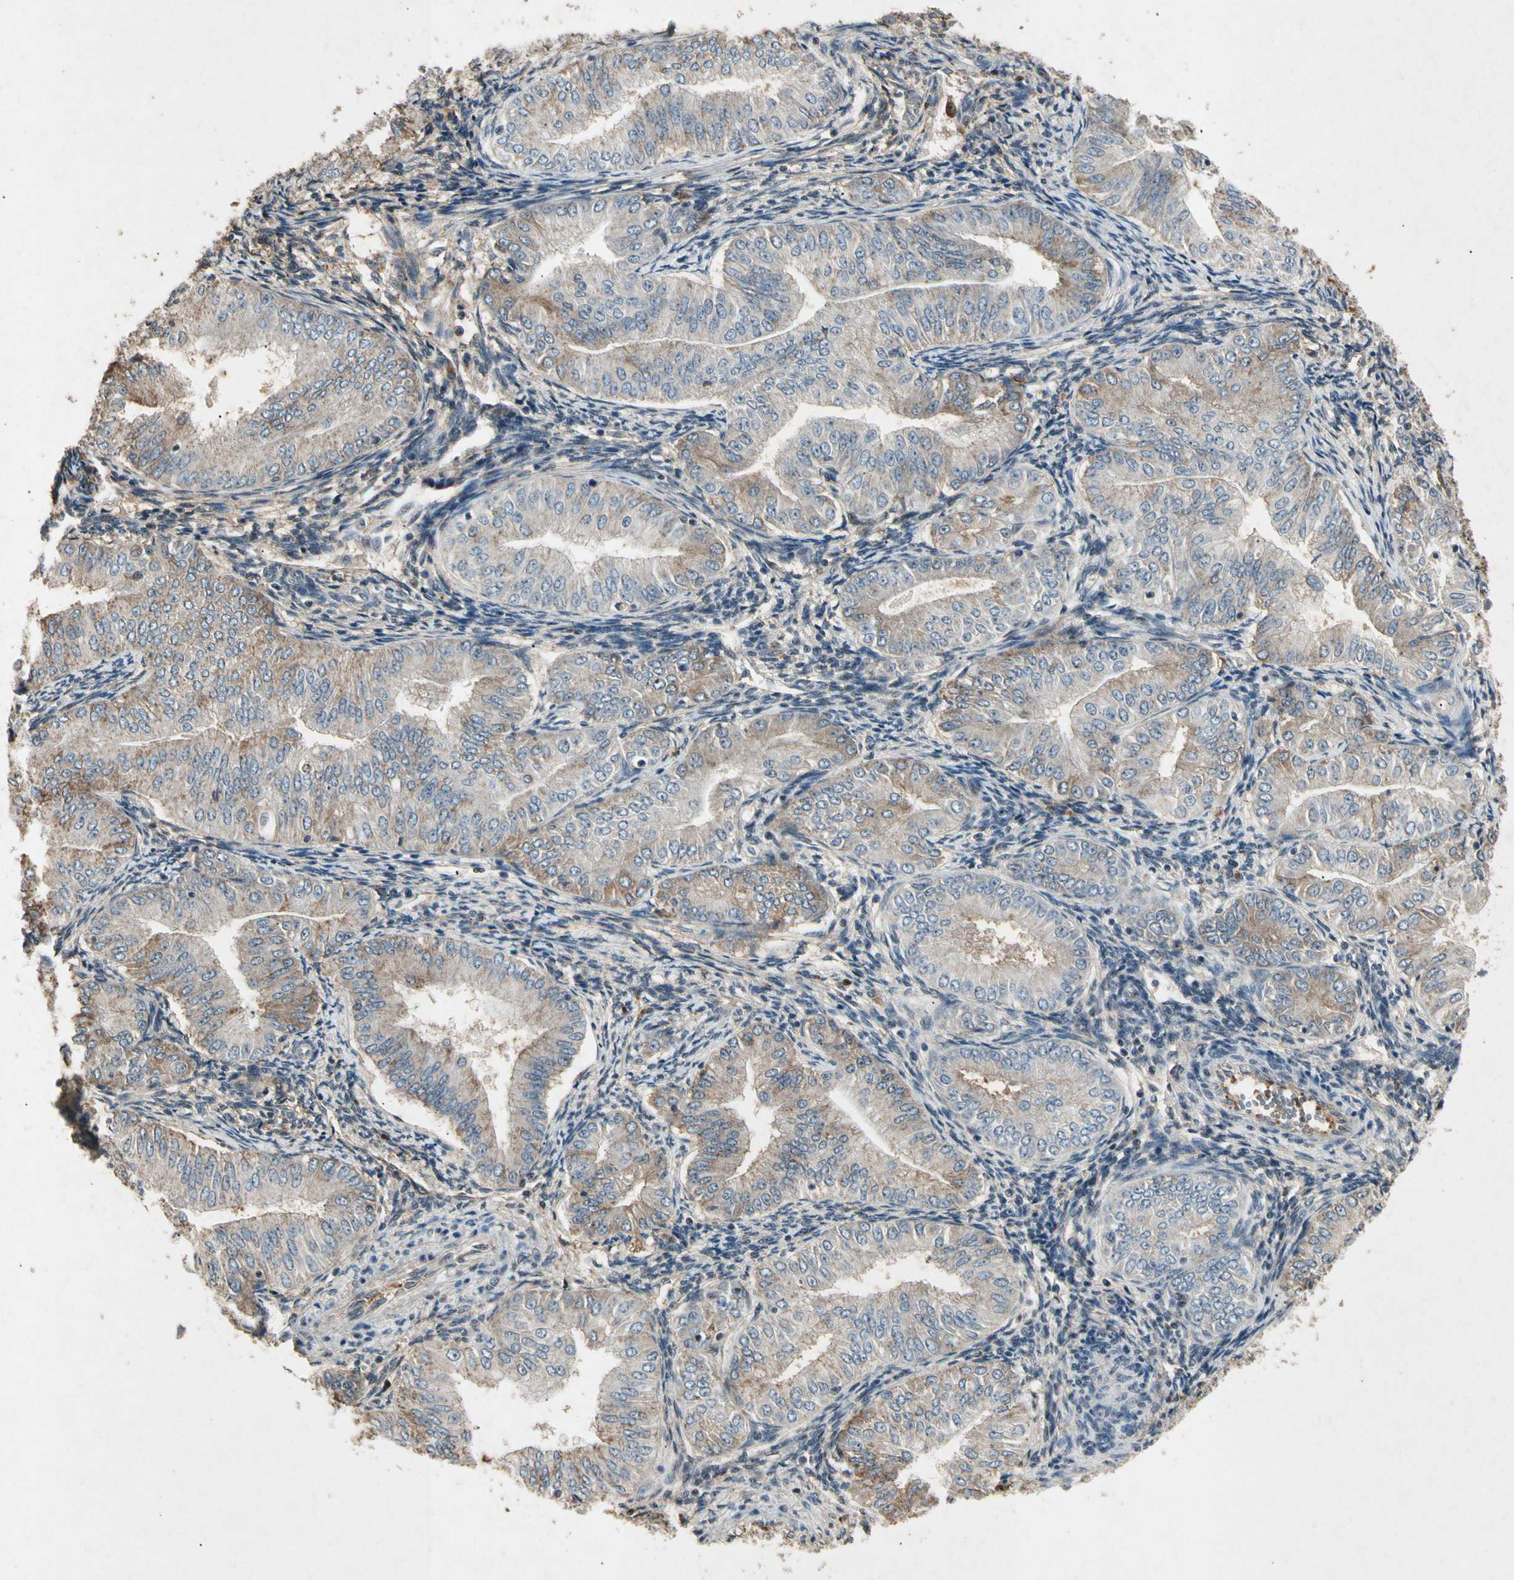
{"staining": {"intensity": "moderate", "quantity": "25%-75%", "location": "cytoplasmic/membranous"}, "tissue": "endometrial cancer", "cell_type": "Tumor cells", "image_type": "cancer", "snomed": [{"axis": "morphology", "description": "Normal tissue, NOS"}, {"axis": "morphology", "description": "Adenocarcinoma, NOS"}, {"axis": "topography", "description": "Endometrium"}], "caption": "The image demonstrates staining of endometrial adenocarcinoma, revealing moderate cytoplasmic/membranous protein positivity (brown color) within tumor cells.", "gene": "CP", "patient": {"sex": "female", "age": 53}}